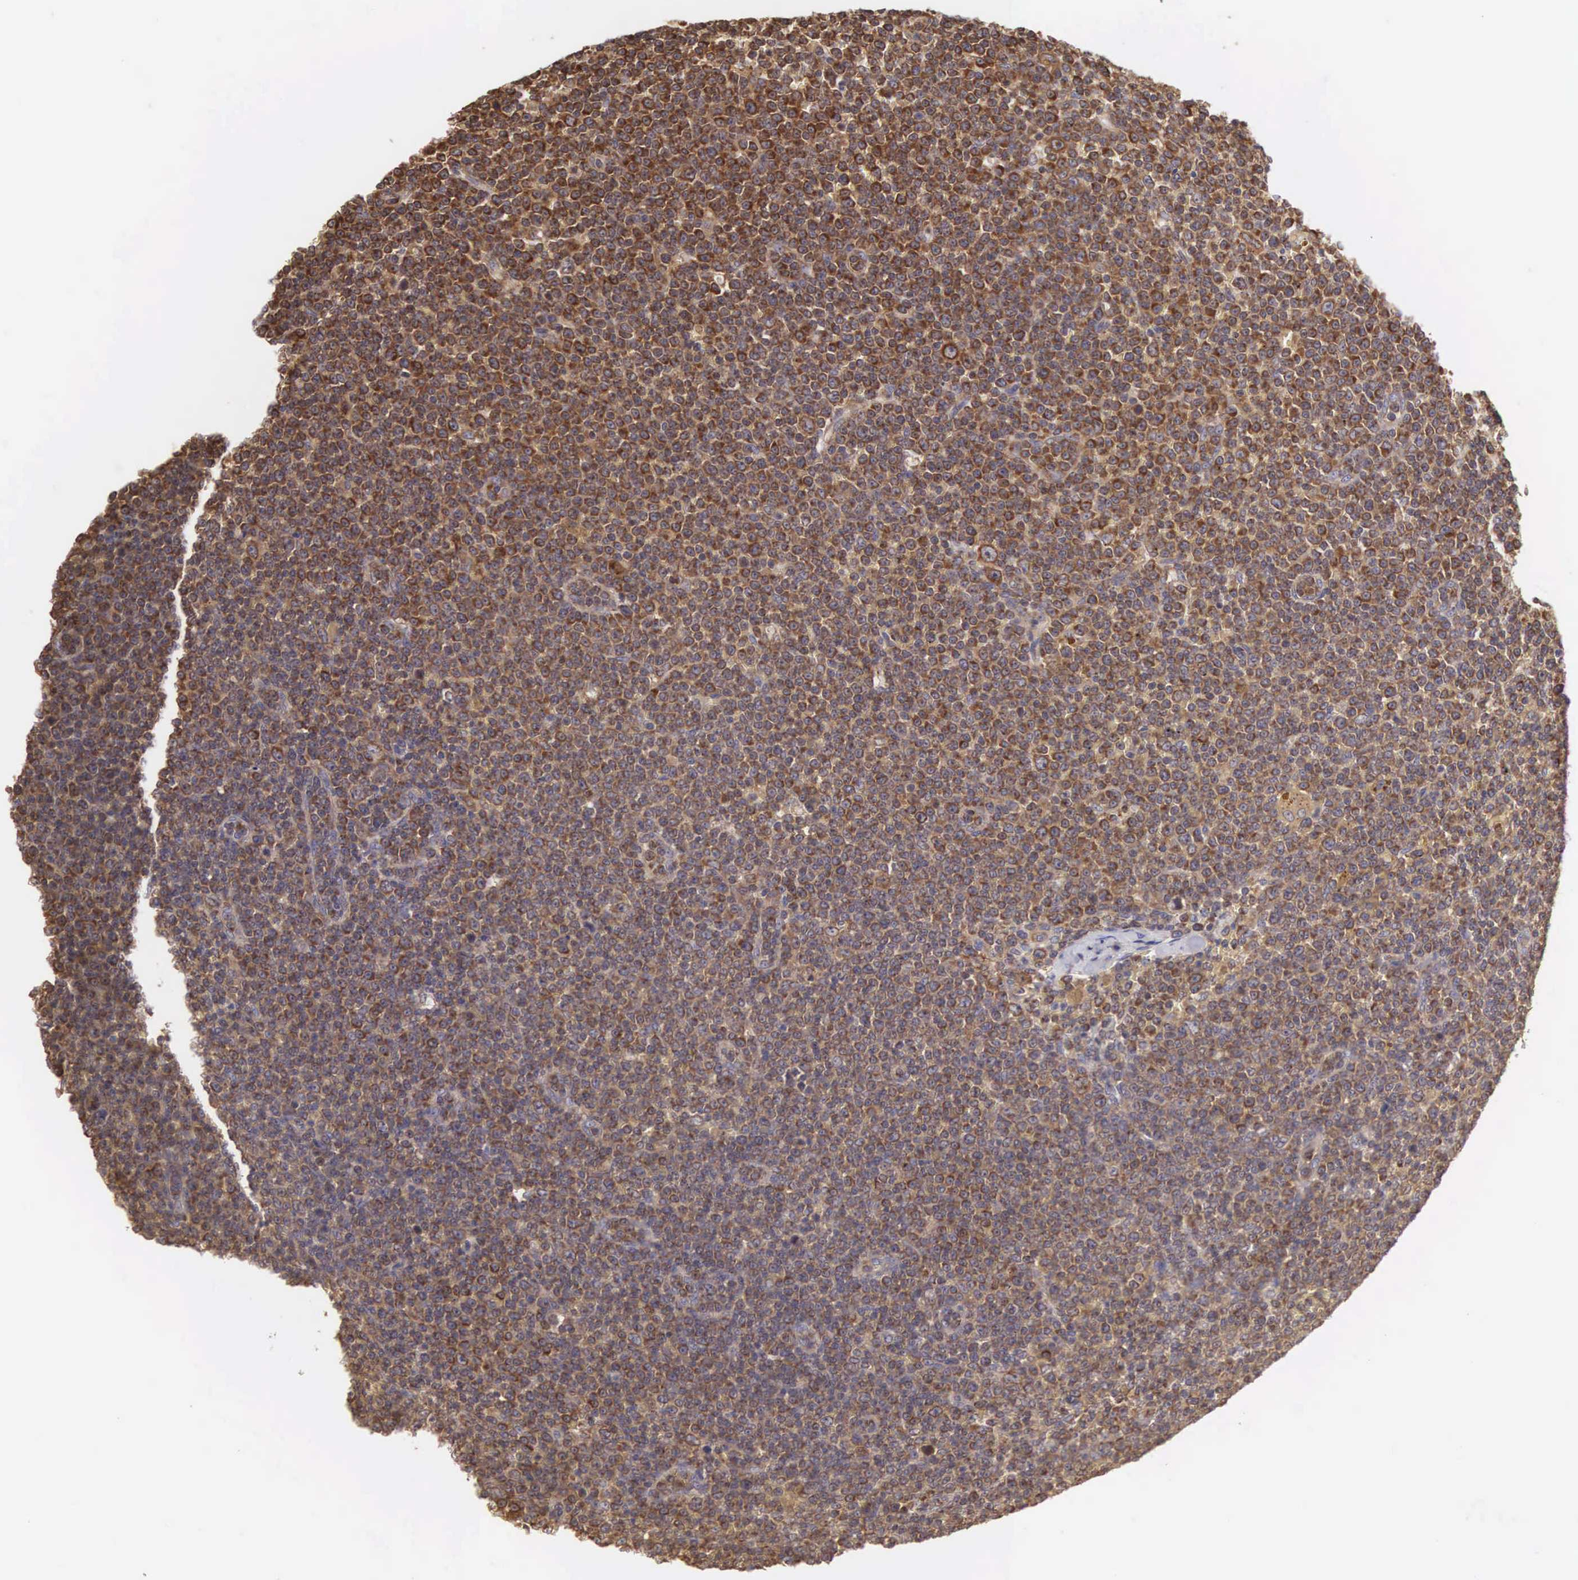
{"staining": {"intensity": "moderate", "quantity": ">75%", "location": "cytoplasmic/membranous"}, "tissue": "lymphoma", "cell_type": "Tumor cells", "image_type": "cancer", "snomed": [{"axis": "morphology", "description": "Malignant lymphoma, non-Hodgkin's type, Low grade"}, {"axis": "topography", "description": "Lymph node"}], "caption": "Malignant lymphoma, non-Hodgkin's type (low-grade) stained with a protein marker demonstrates moderate staining in tumor cells.", "gene": "DHRS1", "patient": {"sex": "male", "age": 50}}